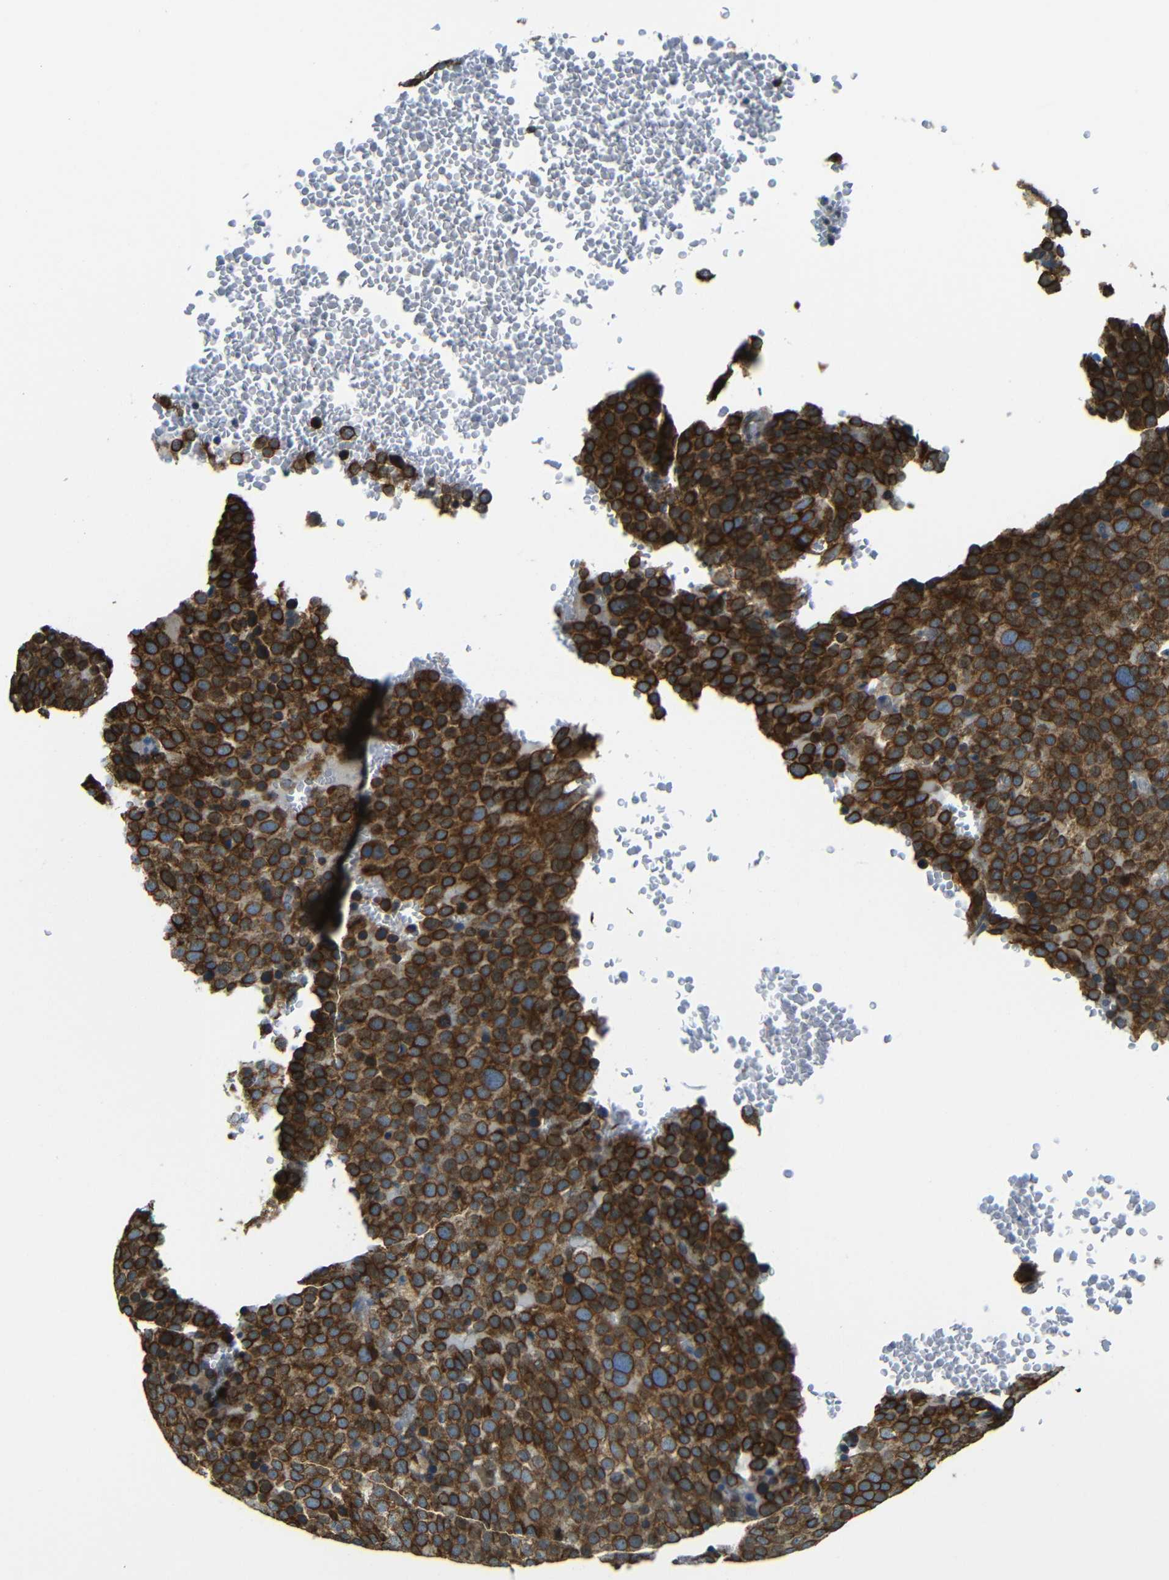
{"staining": {"intensity": "strong", "quantity": ">75%", "location": "cytoplasmic/membranous"}, "tissue": "testis cancer", "cell_type": "Tumor cells", "image_type": "cancer", "snomed": [{"axis": "morphology", "description": "Seminoma, NOS"}, {"axis": "topography", "description": "Testis"}], "caption": "Immunohistochemistry (IHC) of seminoma (testis) reveals high levels of strong cytoplasmic/membranous positivity in about >75% of tumor cells. The protein is shown in brown color, while the nuclei are stained blue.", "gene": "VAPB", "patient": {"sex": "male", "age": 71}}